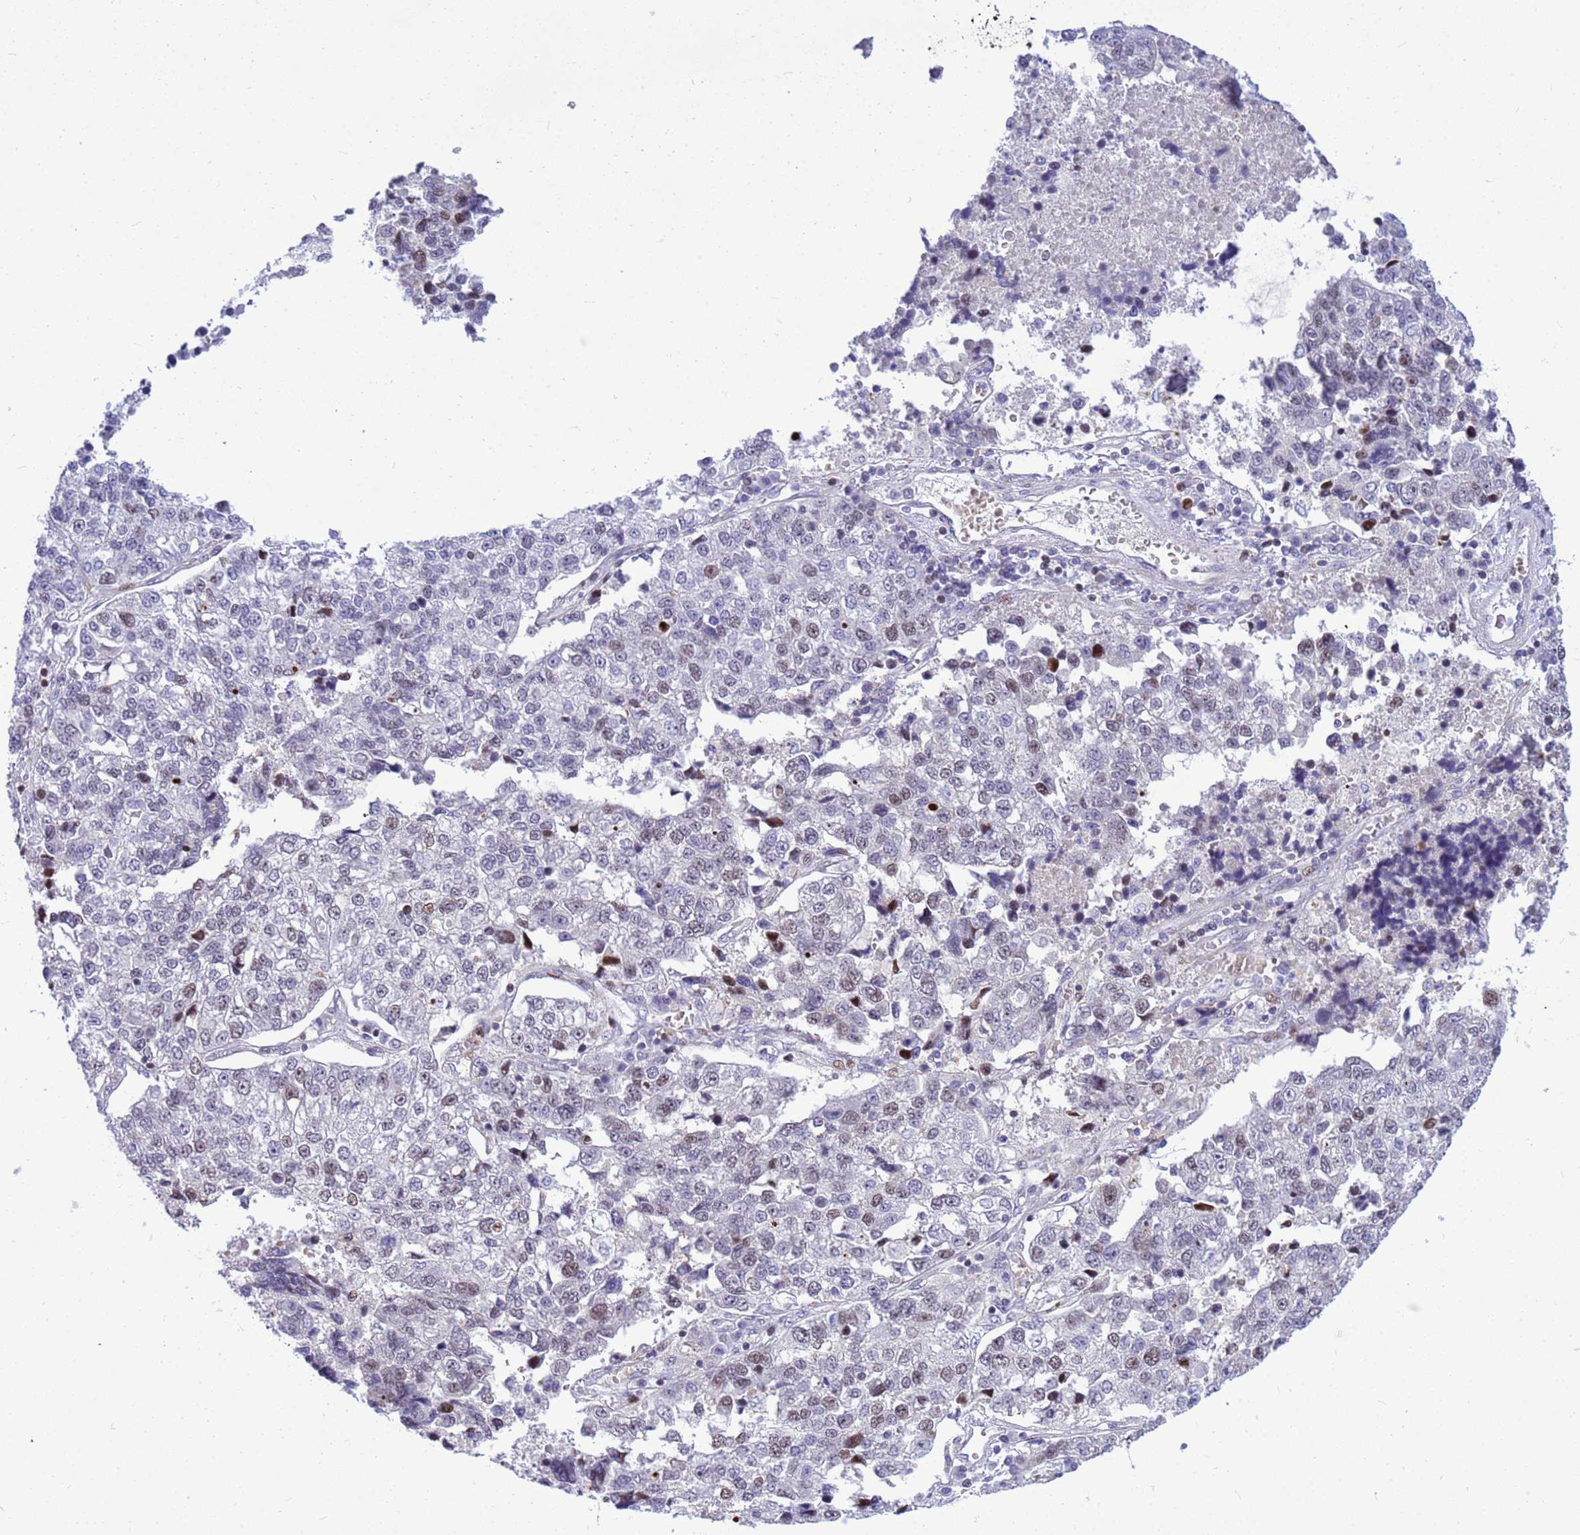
{"staining": {"intensity": "moderate", "quantity": "<25%", "location": "nuclear"}, "tissue": "lung cancer", "cell_type": "Tumor cells", "image_type": "cancer", "snomed": [{"axis": "morphology", "description": "Adenocarcinoma, NOS"}, {"axis": "topography", "description": "Lung"}], "caption": "Brown immunohistochemical staining in adenocarcinoma (lung) shows moderate nuclear positivity in approximately <25% of tumor cells.", "gene": "ADAMTS7", "patient": {"sex": "male", "age": 49}}